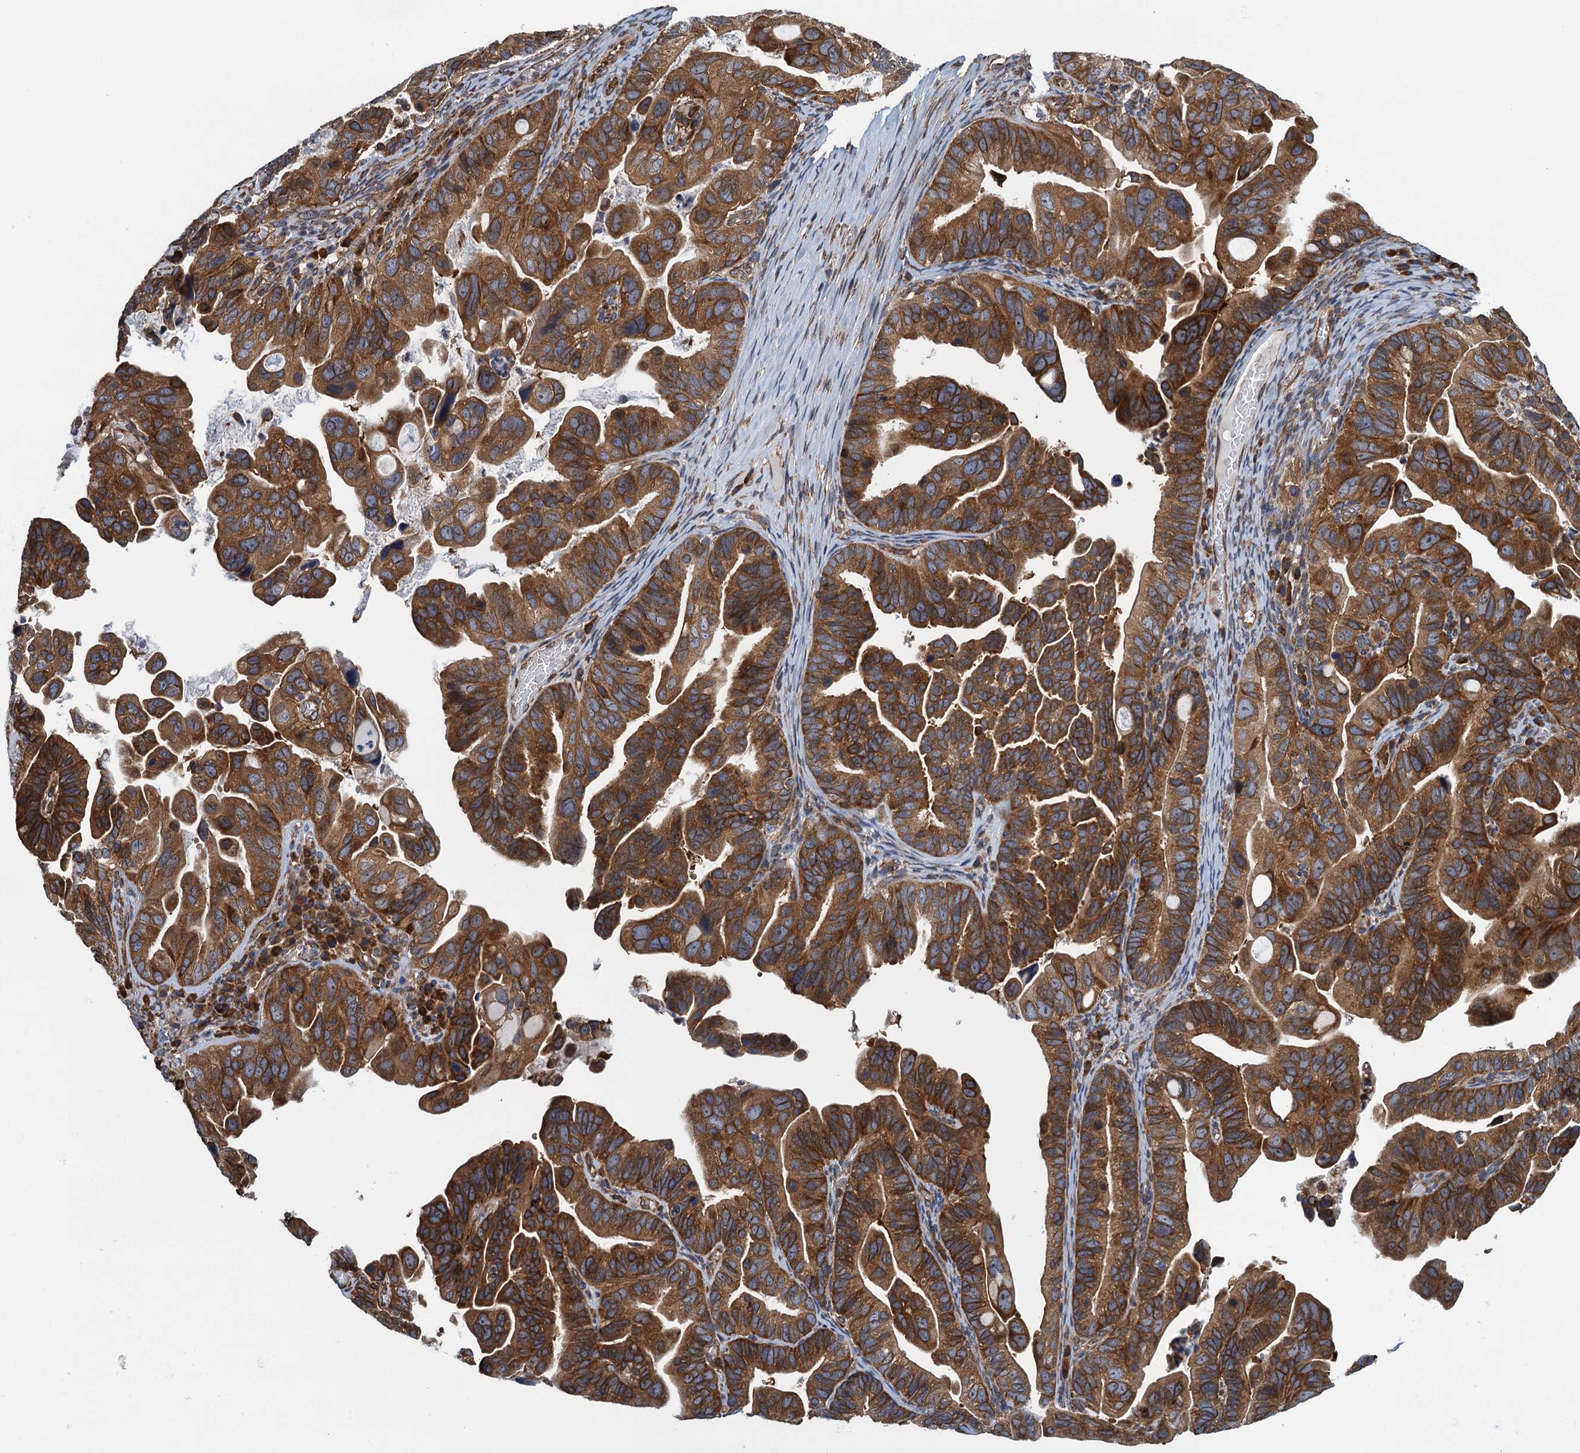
{"staining": {"intensity": "strong", "quantity": ">75%", "location": "cytoplasmic/membranous"}, "tissue": "ovarian cancer", "cell_type": "Tumor cells", "image_type": "cancer", "snomed": [{"axis": "morphology", "description": "Cystadenocarcinoma, serous, NOS"}, {"axis": "topography", "description": "Ovary"}], "caption": "A photomicrograph of human serous cystadenocarcinoma (ovarian) stained for a protein displays strong cytoplasmic/membranous brown staining in tumor cells. The protein of interest is shown in brown color, while the nuclei are stained blue.", "gene": "MDM1", "patient": {"sex": "female", "age": 56}}